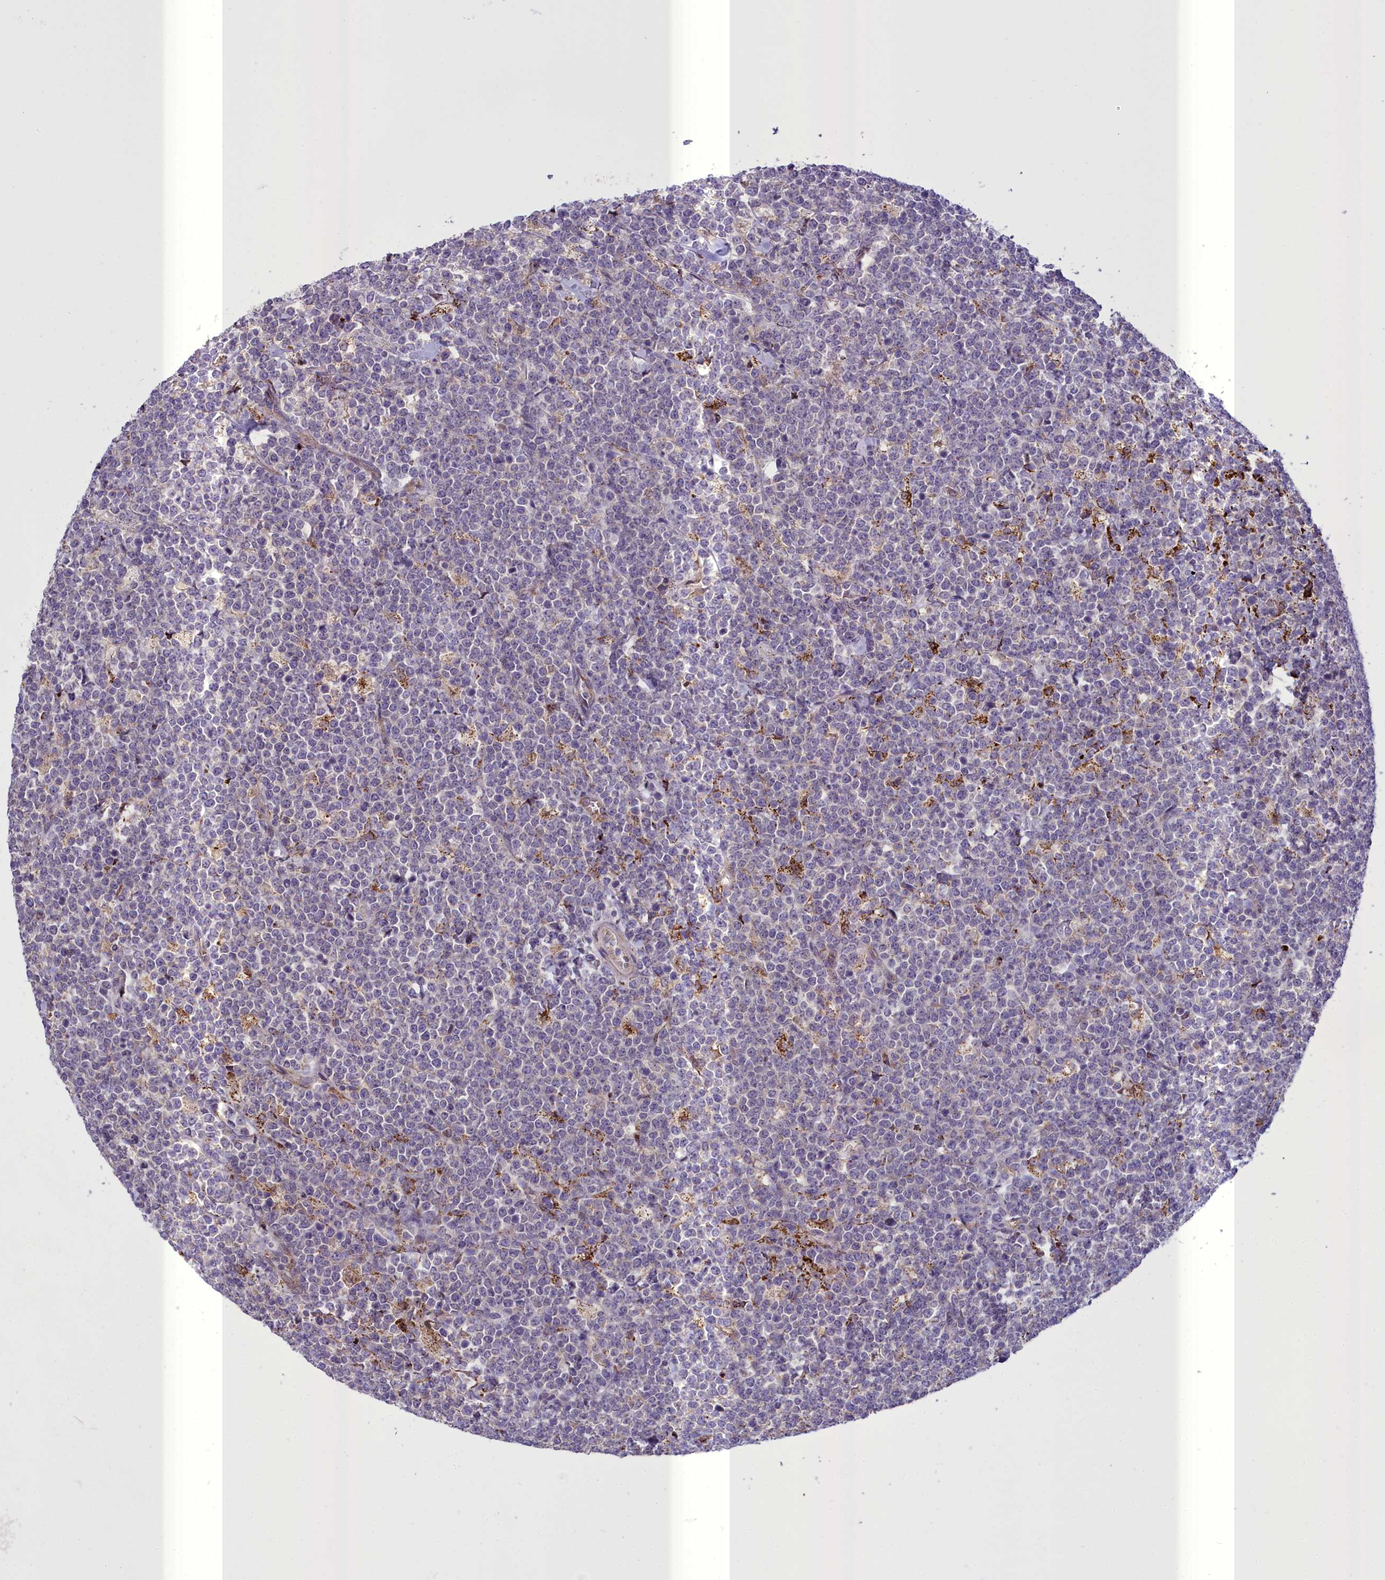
{"staining": {"intensity": "negative", "quantity": "none", "location": "none"}, "tissue": "lymphoma", "cell_type": "Tumor cells", "image_type": "cancer", "snomed": [{"axis": "morphology", "description": "Malignant lymphoma, non-Hodgkin's type, High grade"}, {"axis": "topography", "description": "Small intestine"}], "caption": "Immunohistochemistry of lymphoma exhibits no expression in tumor cells.", "gene": "TBC1D24", "patient": {"sex": "male", "age": 8}}